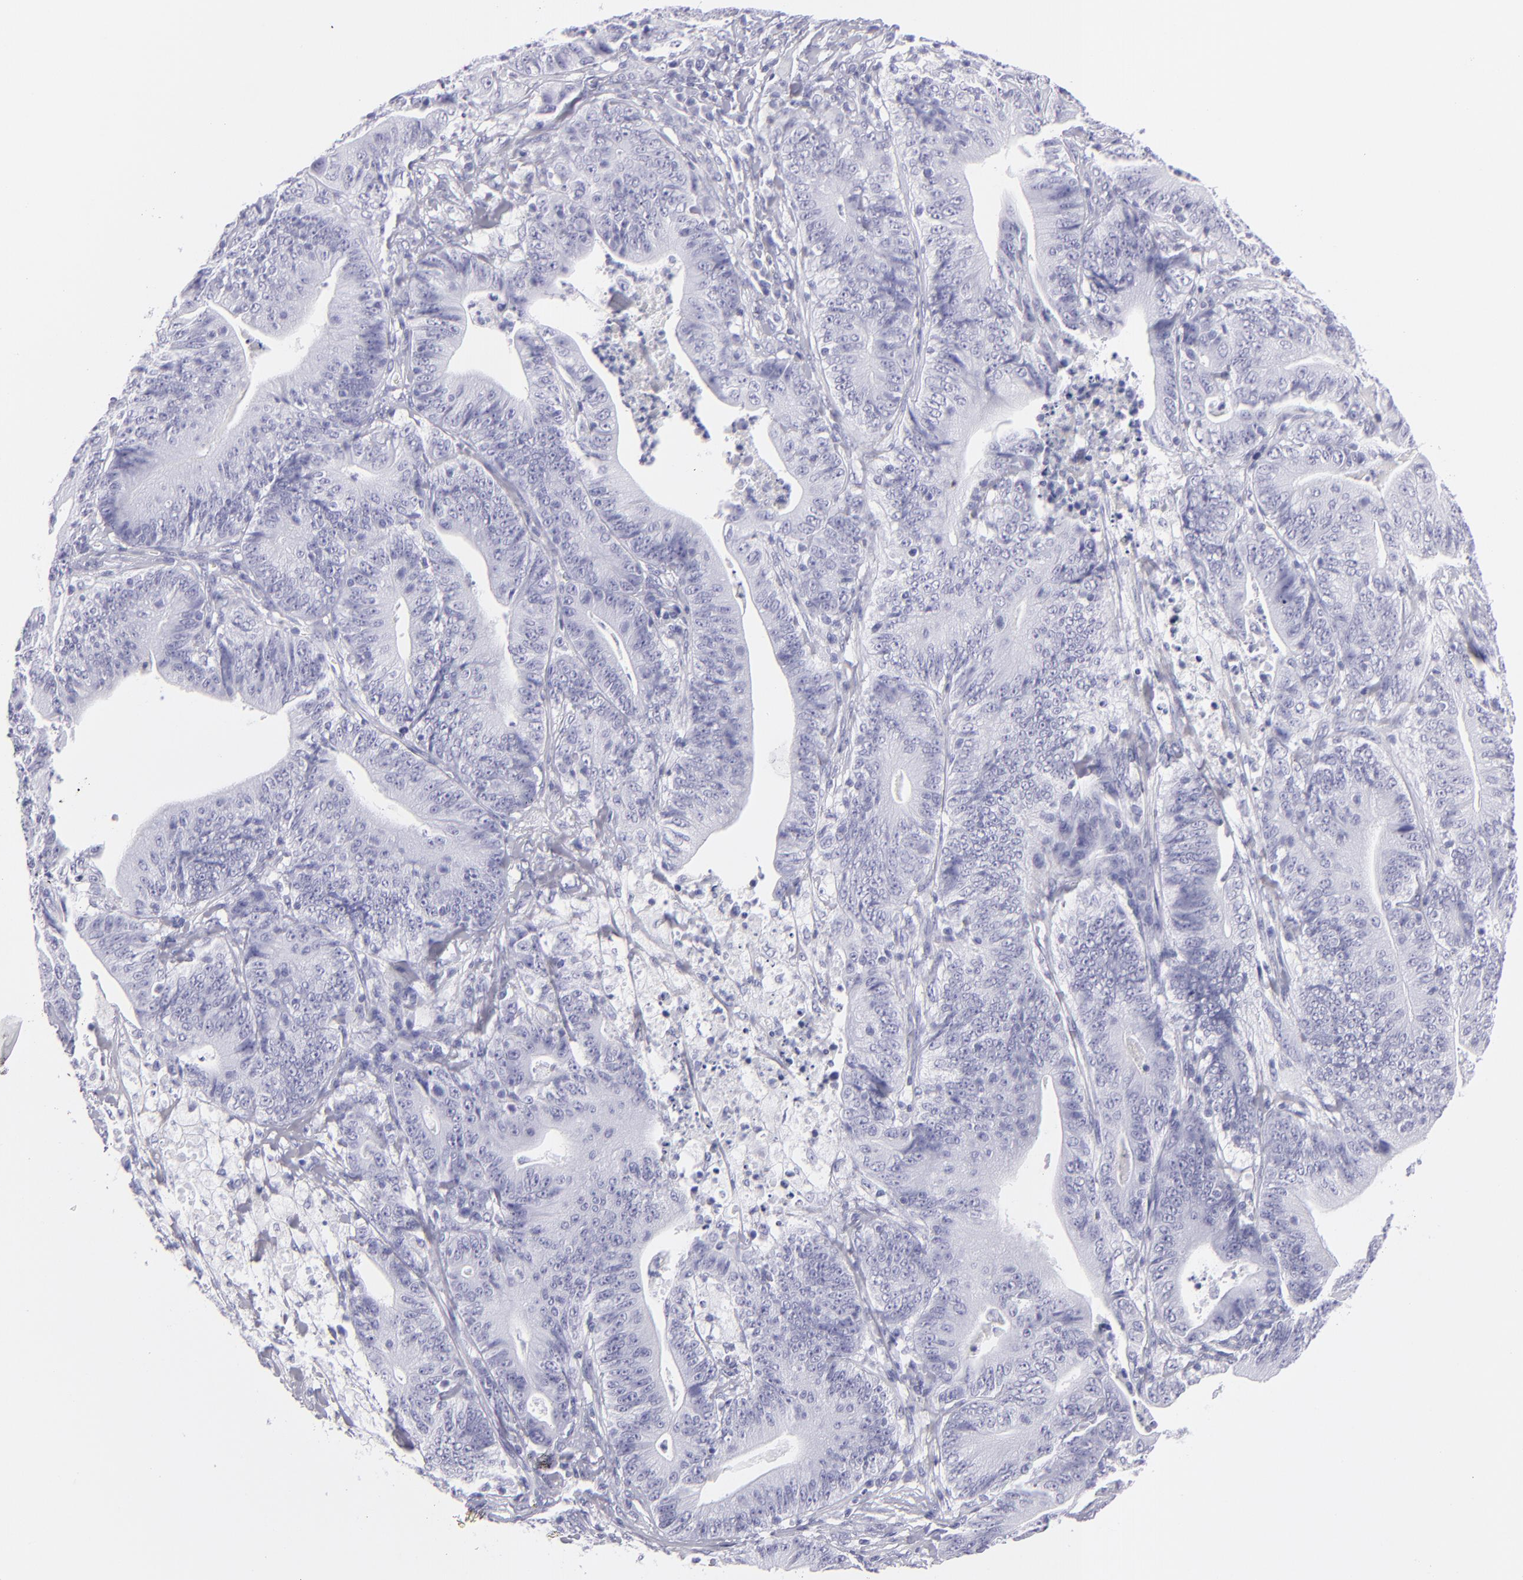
{"staining": {"intensity": "negative", "quantity": "none", "location": "none"}, "tissue": "stomach cancer", "cell_type": "Tumor cells", "image_type": "cancer", "snomed": [{"axis": "morphology", "description": "Adenocarcinoma, NOS"}, {"axis": "topography", "description": "Stomach, lower"}], "caption": "Immunohistochemical staining of adenocarcinoma (stomach) shows no significant positivity in tumor cells. (DAB immunohistochemistry visualized using brightfield microscopy, high magnification).", "gene": "PVALB", "patient": {"sex": "female", "age": 86}}